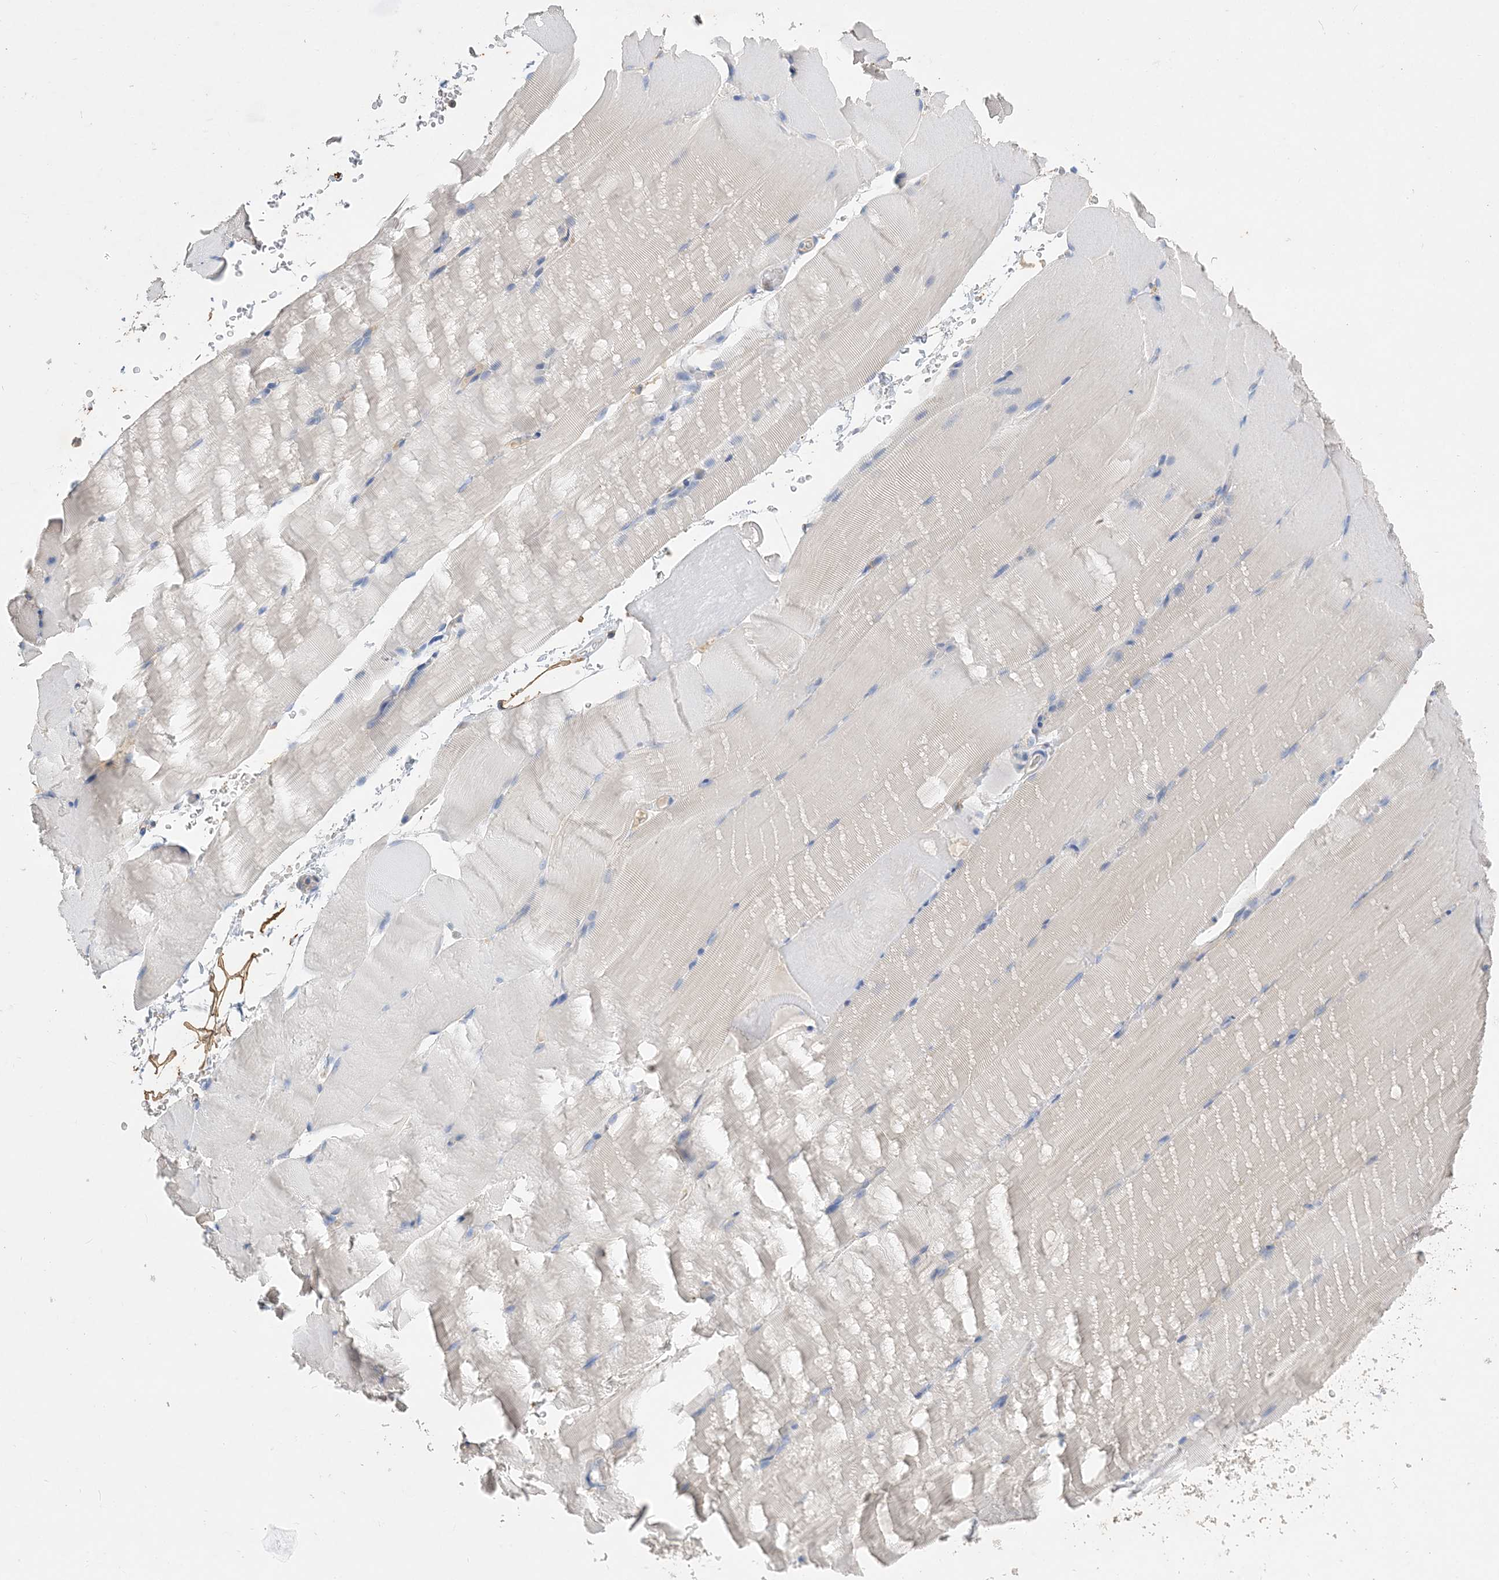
{"staining": {"intensity": "negative", "quantity": "none", "location": "none"}, "tissue": "skeletal muscle", "cell_type": "Myocytes", "image_type": "normal", "snomed": [{"axis": "morphology", "description": "Normal tissue, NOS"}, {"axis": "topography", "description": "Skeletal muscle"}, {"axis": "topography", "description": "Parathyroid gland"}], "caption": "Myocytes show no significant protein expression in benign skeletal muscle. Nuclei are stained in blue.", "gene": "GRINA", "patient": {"sex": "female", "age": 37}}